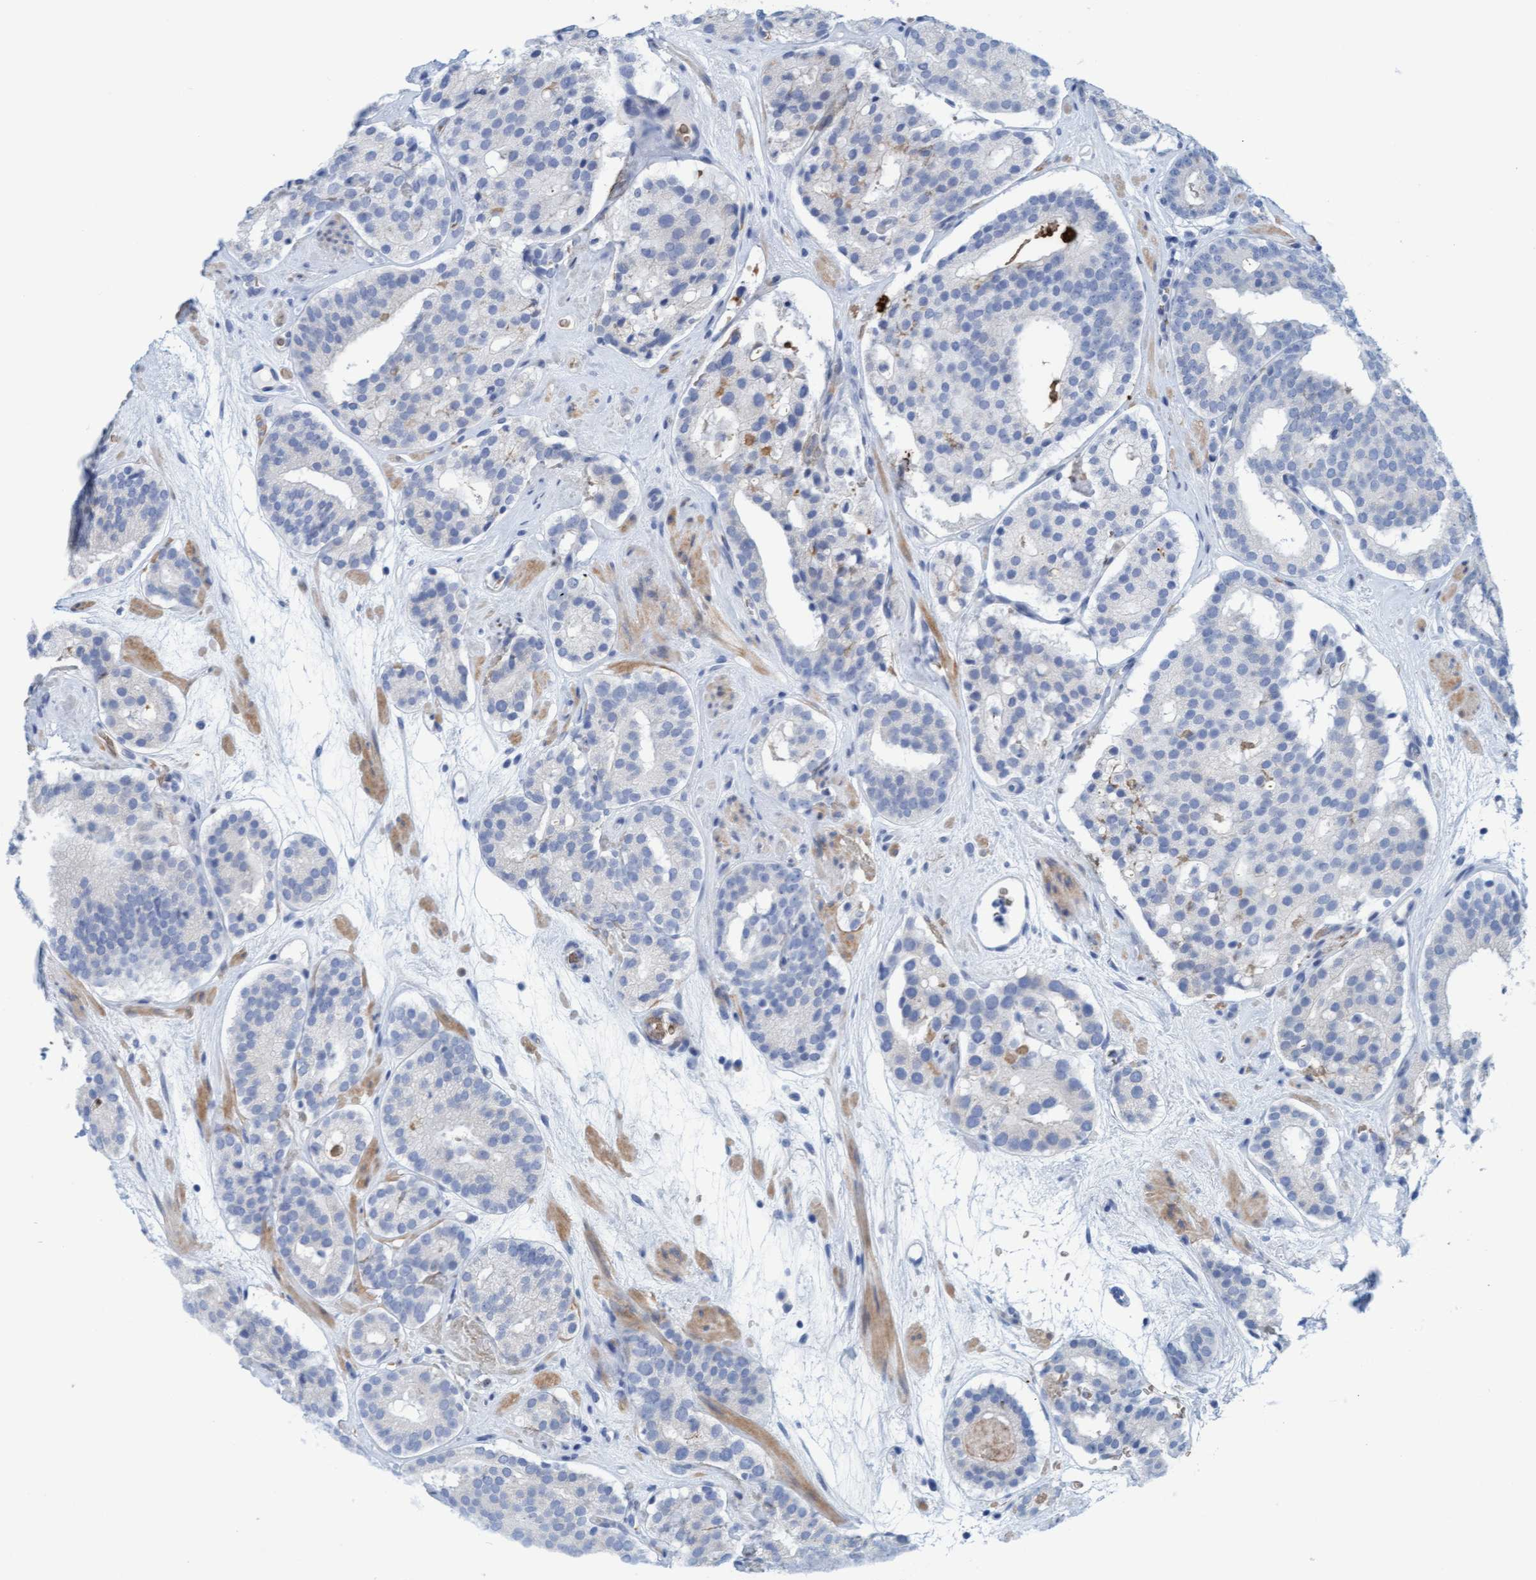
{"staining": {"intensity": "negative", "quantity": "none", "location": "none"}, "tissue": "prostate cancer", "cell_type": "Tumor cells", "image_type": "cancer", "snomed": [{"axis": "morphology", "description": "Adenocarcinoma, Low grade"}, {"axis": "topography", "description": "Prostate"}], "caption": "This is an immunohistochemistry (IHC) photomicrograph of prostate cancer. There is no expression in tumor cells.", "gene": "P2RX5", "patient": {"sex": "male", "age": 69}}